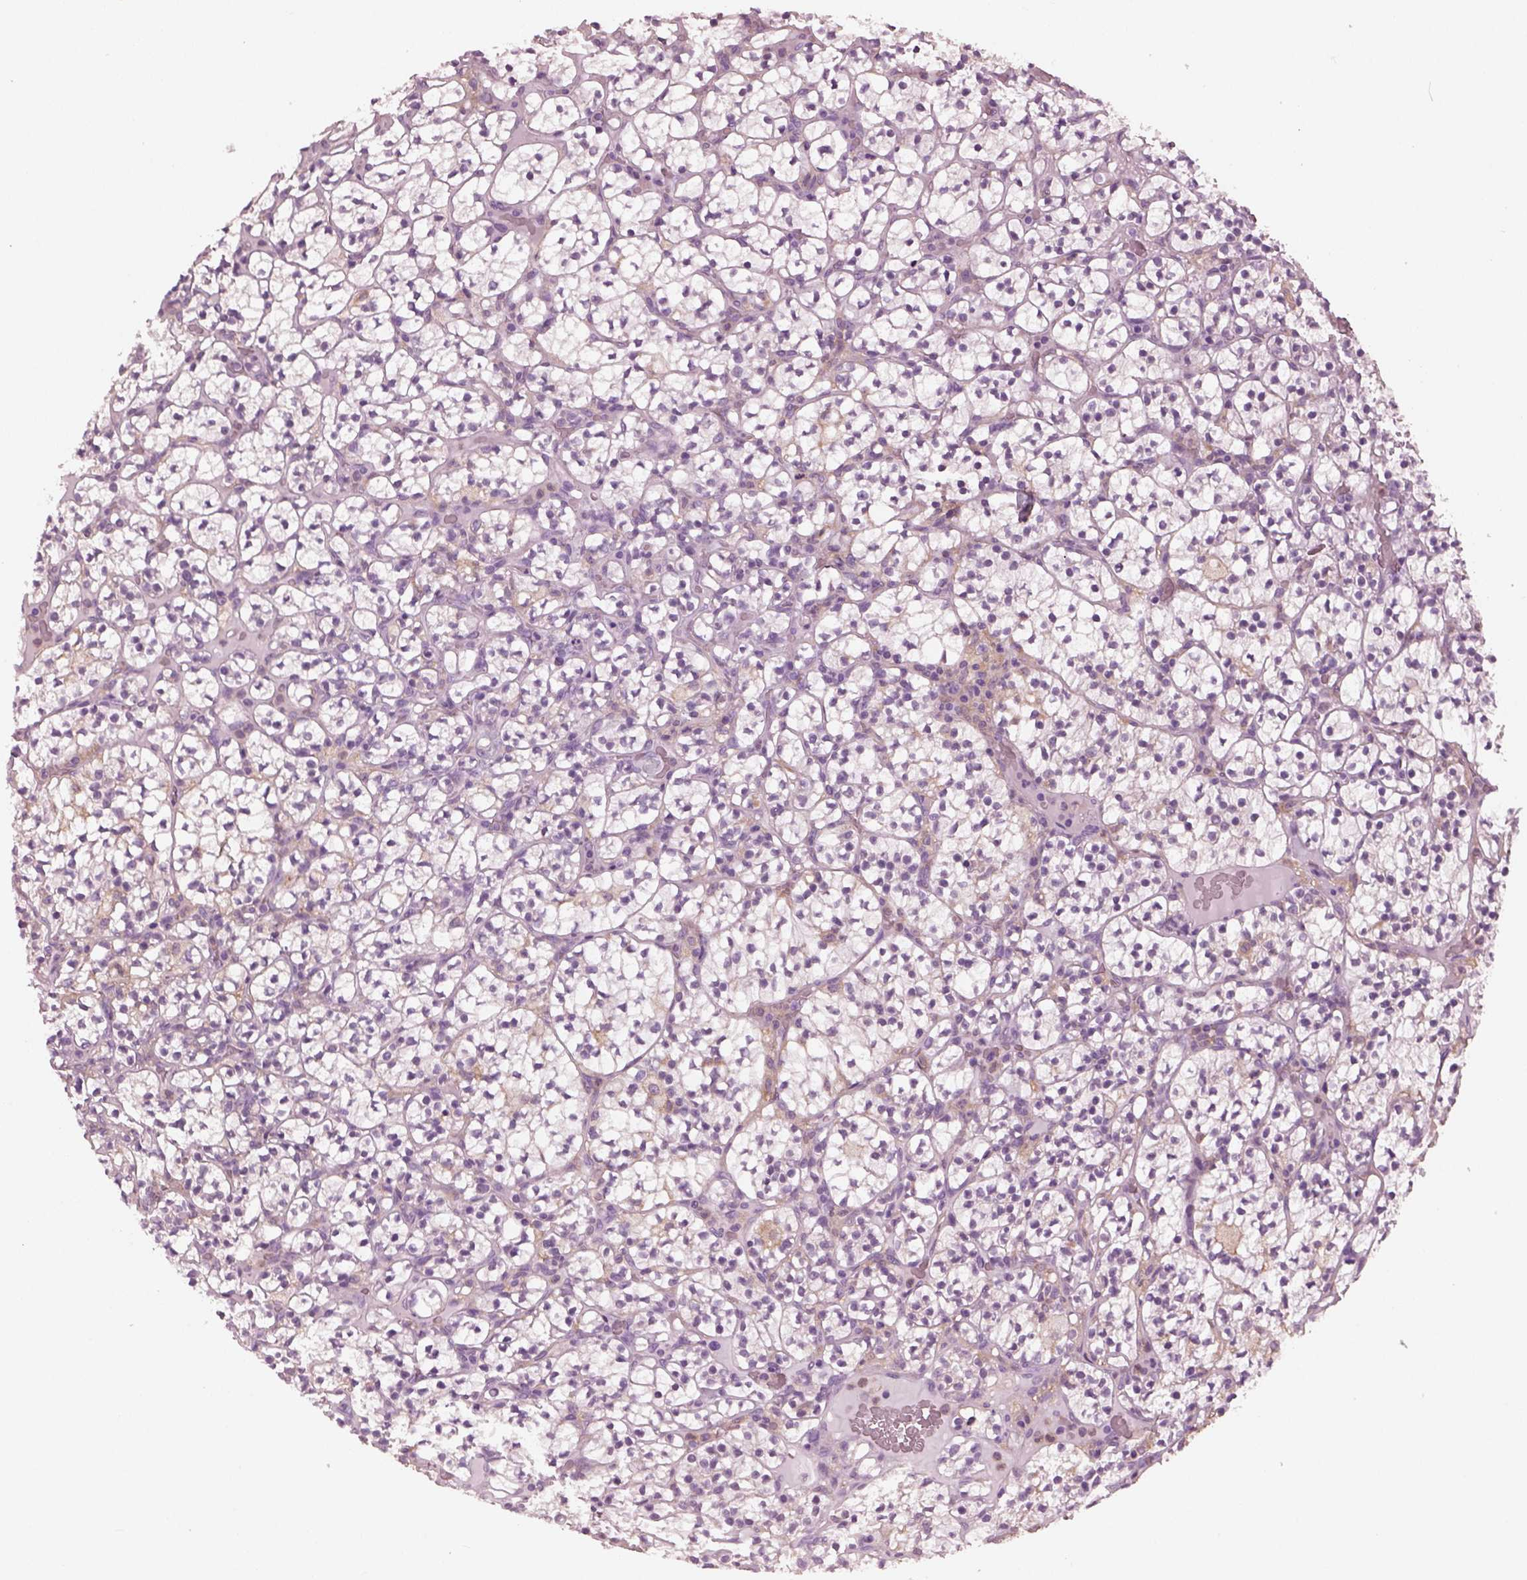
{"staining": {"intensity": "negative", "quantity": "none", "location": "none"}, "tissue": "renal cancer", "cell_type": "Tumor cells", "image_type": "cancer", "snomed": [{"axis": "morphology", "description": "Adenocarcinoma, NOS"}, {"axis": "topography", "description": "Kidney"}], "caption": "This is an IHC histopathology image of renal adenocarcinoma. There is no expression in tumor cells.", "gene": "SHTN1", "patient": {"sex": "female", "age": 89}}